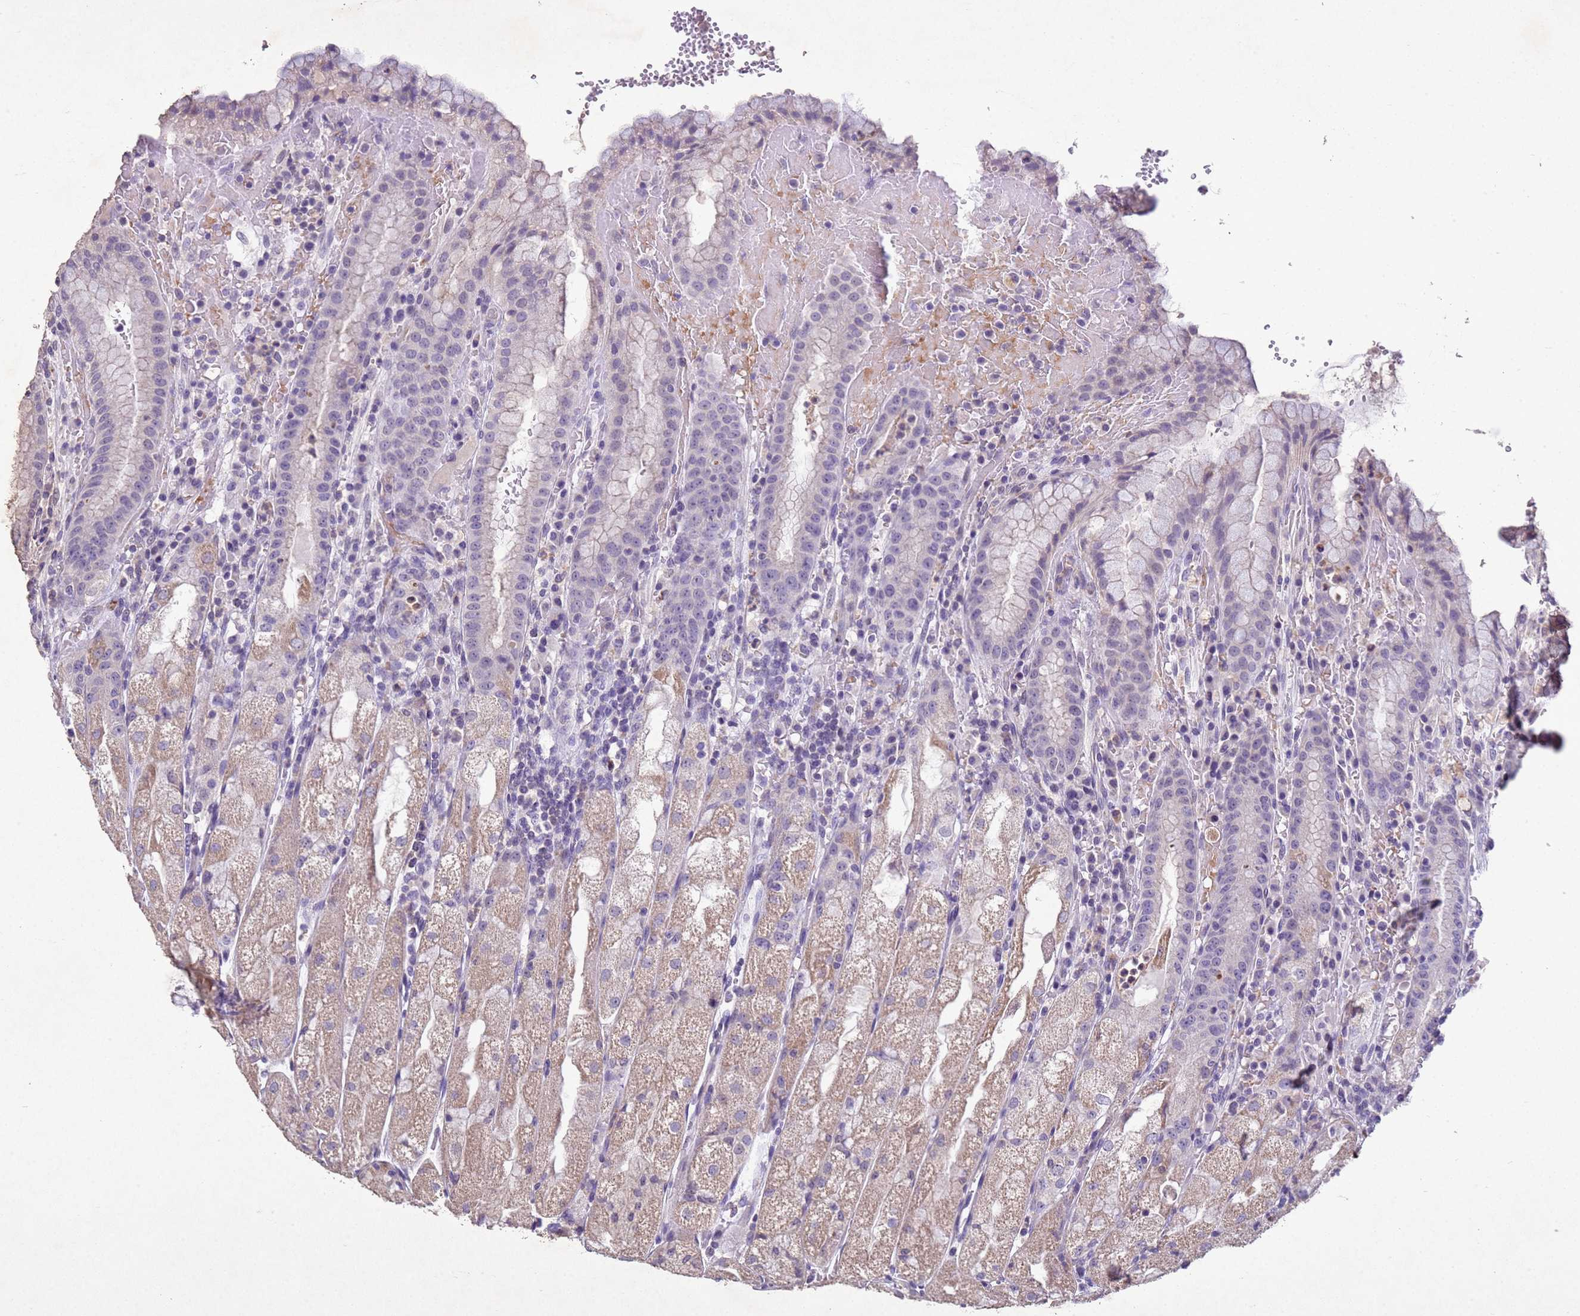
{"staining": {"intensity": "weak", "quantity": "25%-75%", "location": "cytoplasmic/membranous"}, "tissue": "stomach", "cell_type": "Glandular cells", "image_type": "normal", "snomed": [{"axis": "morphology", "description": "Normal tissue, NOS"}, {"axis": "topography", "description": "Stomach, upper"}], "caption": "The micrograph exhibits immunohistochemical staining of benign stomach. There is weak cytoplasmic/membranous expression is appreciated in approximately 25%-75% of glandular cells.", "gene": "NLRP11", "patient": {"sex": "male", "age": 52}}